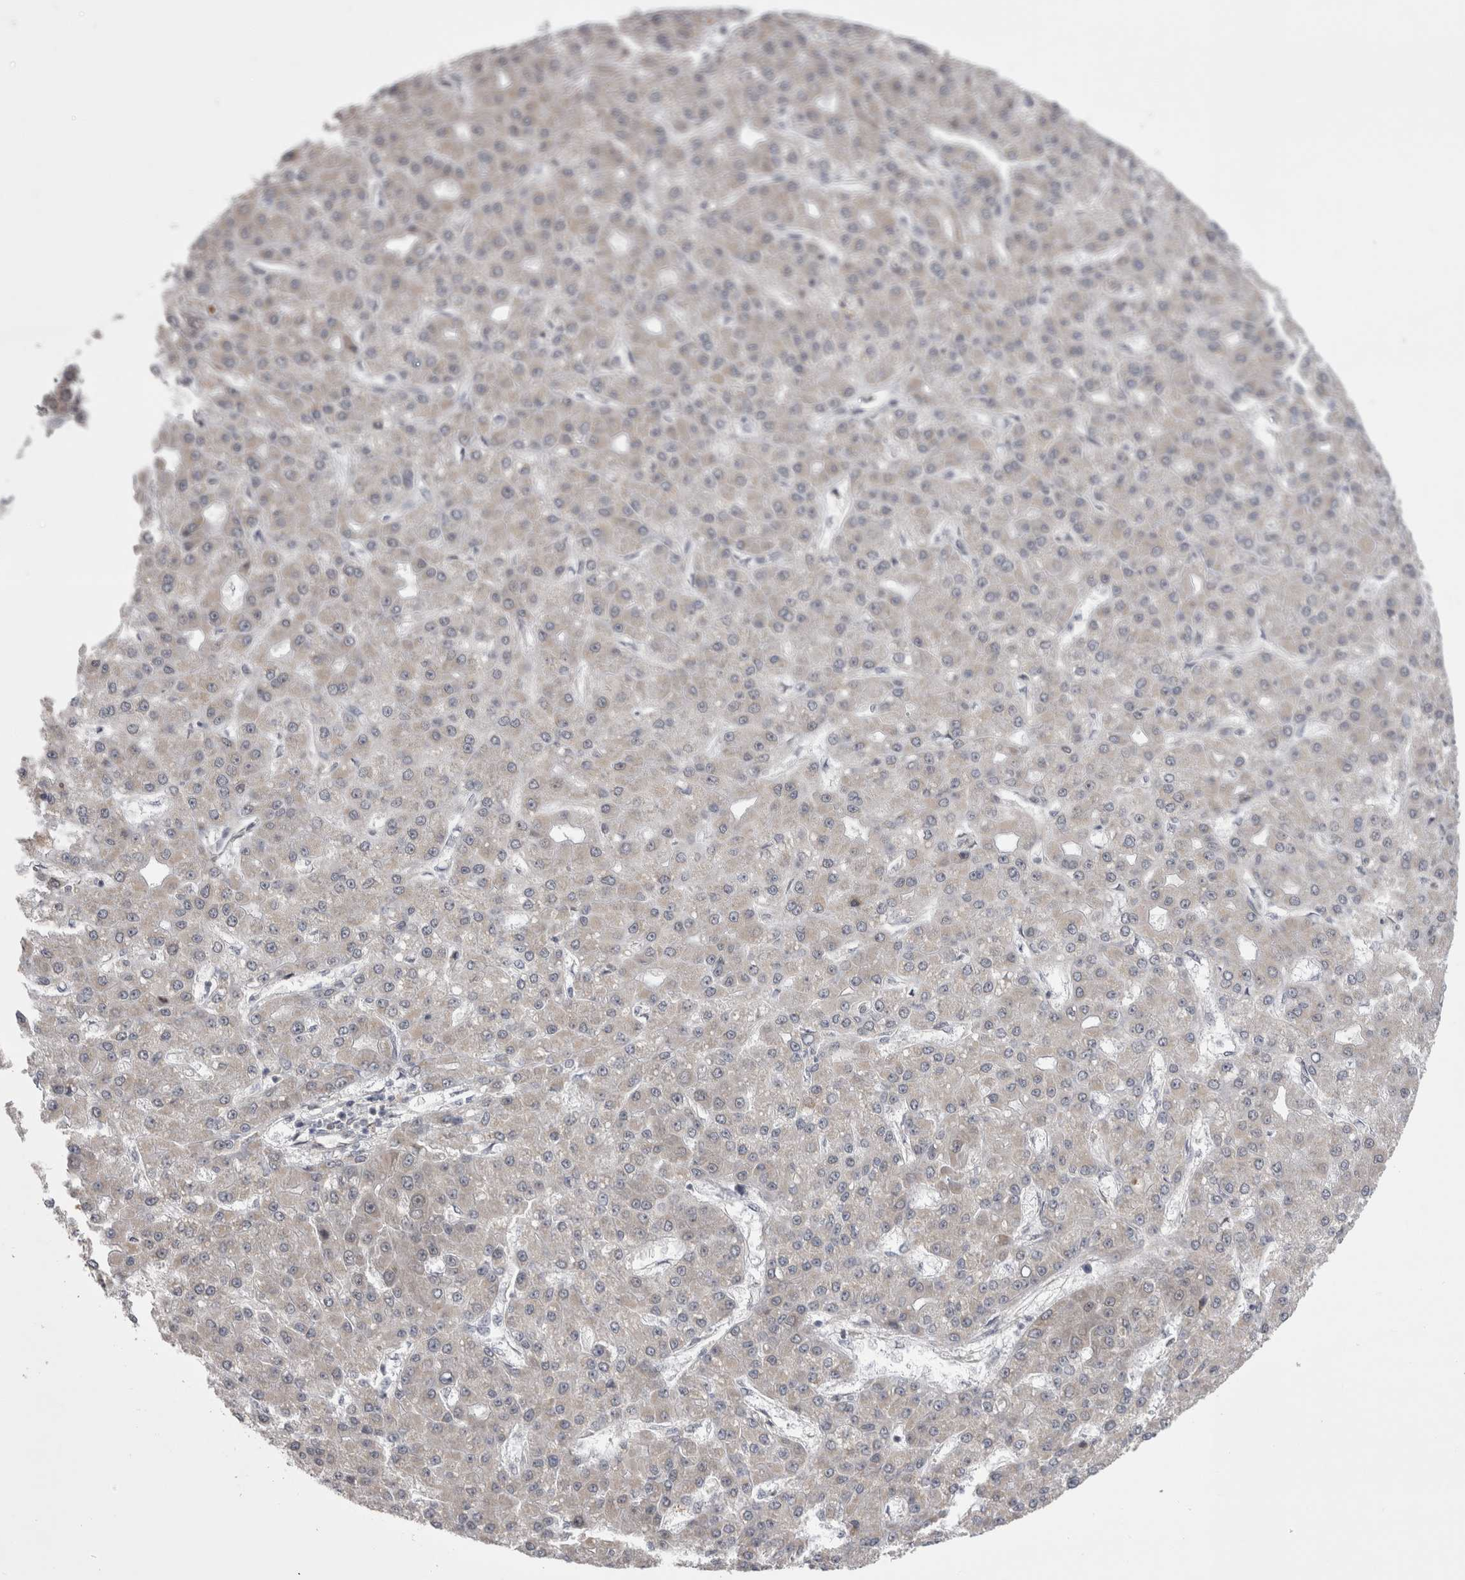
{"staining": {"intensity": "weak", "quantity": "<25%", "location": "cytoplasmic/membranous"}, "tissue": "liver cancer", "cell_type": "Tumor cells", "image_type": "cancer", "snomed": [{"axis": "morphology", "description": "Carcinoma, Hepatocellular, NOS"}, {"axis": "topography", "description": "Liver"}], "caption": "Immunohistochemistry histopathology image of neoplastic tissue: liver cancer (hepatocellular carcinoma) stained with DAB displays no significant protein staining in tumor cells. The staining is performed using DAB (3,3'-diaminobenzidine) brown chromogen with nuclei counter-stained in using hematoxylin.", "gene": "CHIC2", "patient": {"sex": "male", "age": 67}}